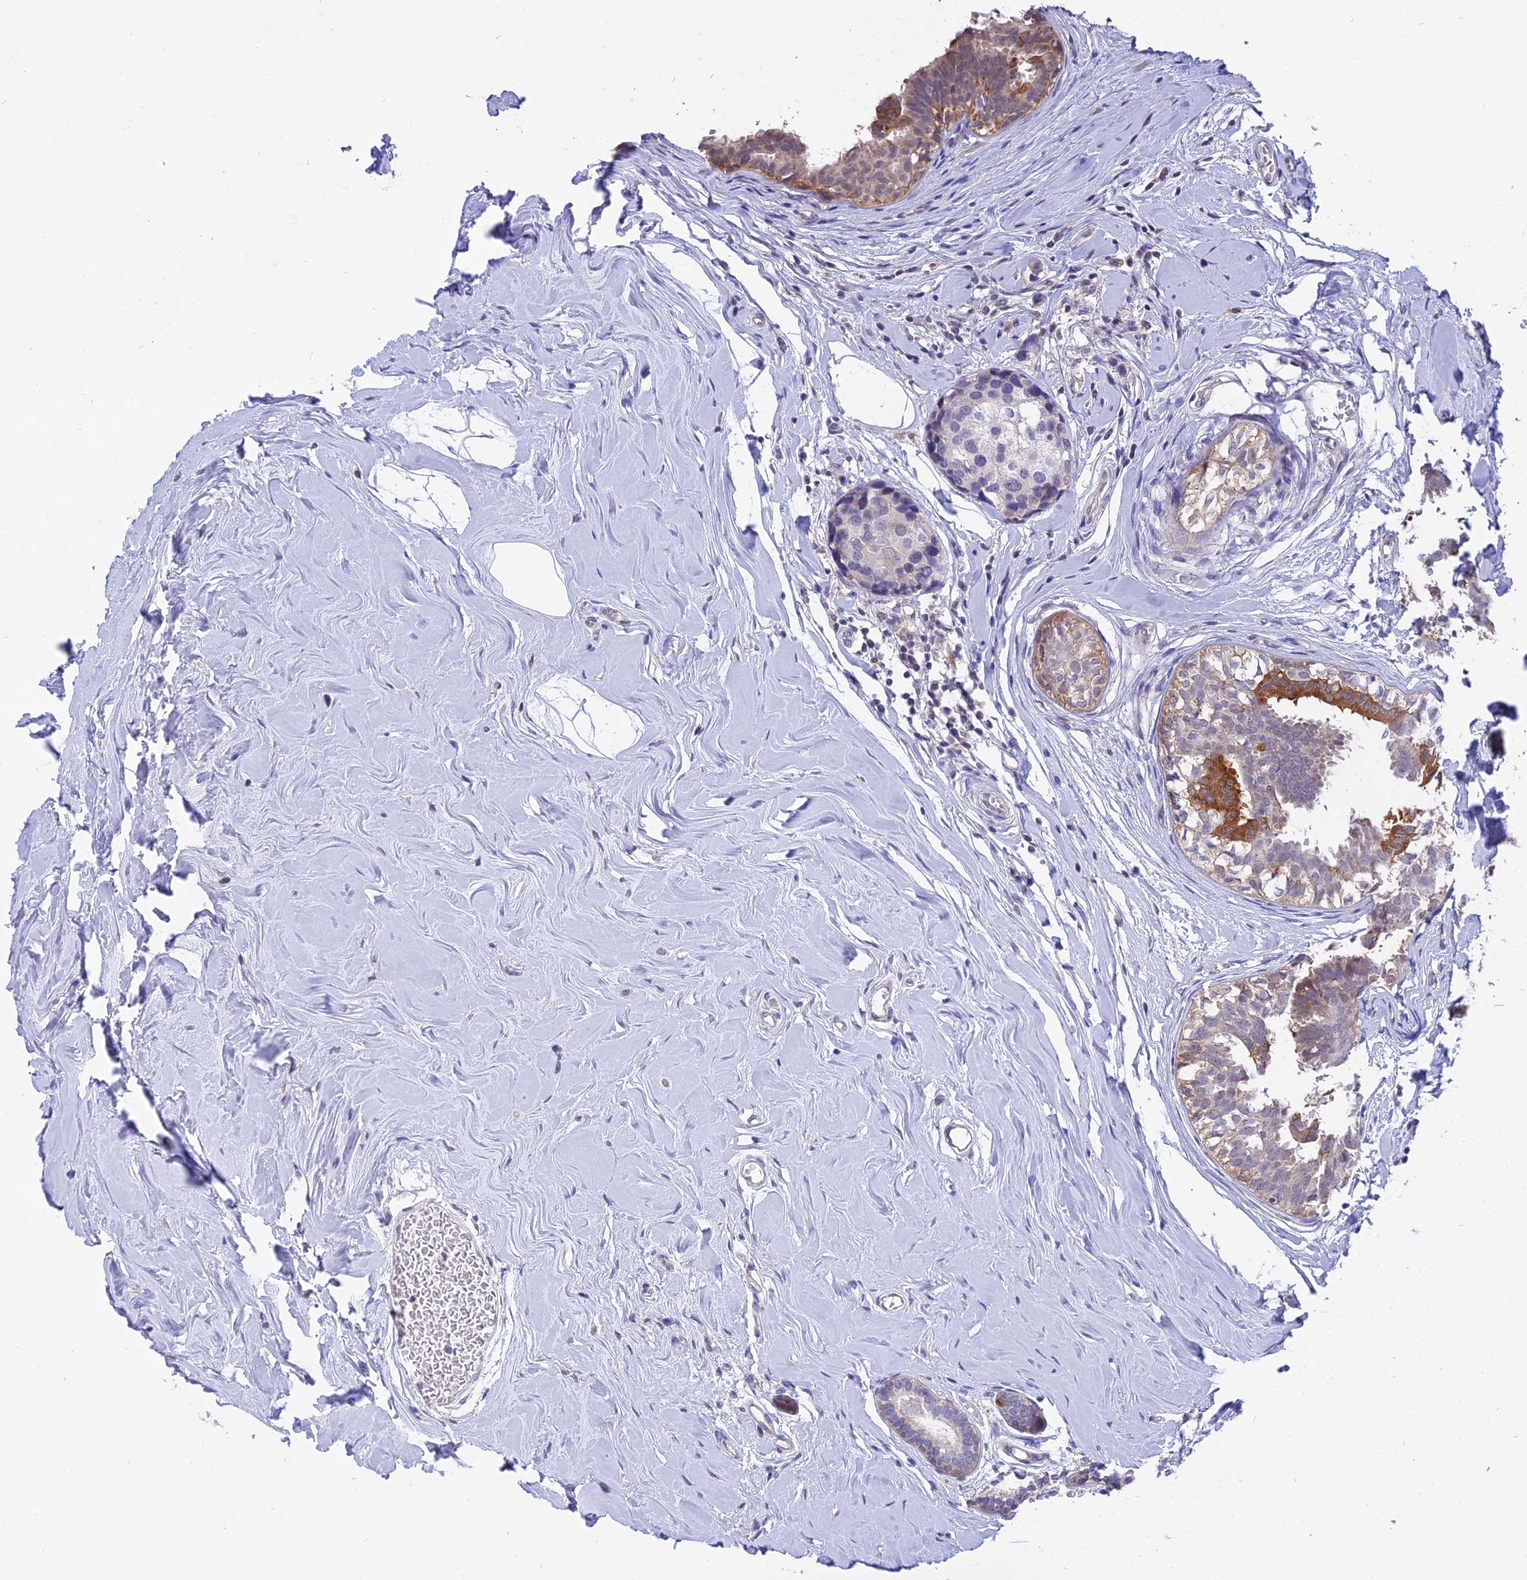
{"staining": {"intensity": "negative", "quantity": "none", "location": "none"}, "tissue": "breast cancer", "cell_type": "Tumor cells", "image_type": "cancer", "snomed": [{"axis": "morphology", "description": "Lobular carcinoma"}, {"axis": "topography", "description": "Breast"}], "caption": "IHC photomicrograph of neoplastic tissue: human breast cancer (lobular carcinoma) stained with DAB displays no significant protein expression in tumor cells. The staining was performed using DAB (3,3'-diaminobenzidine) to visualize the protein expression in brown, while the nuclei were stained in blue with hematoxylin (Magnification: 20x).", "gene": "KCTD14", "patient": {"sex": "female", "age": 59}}